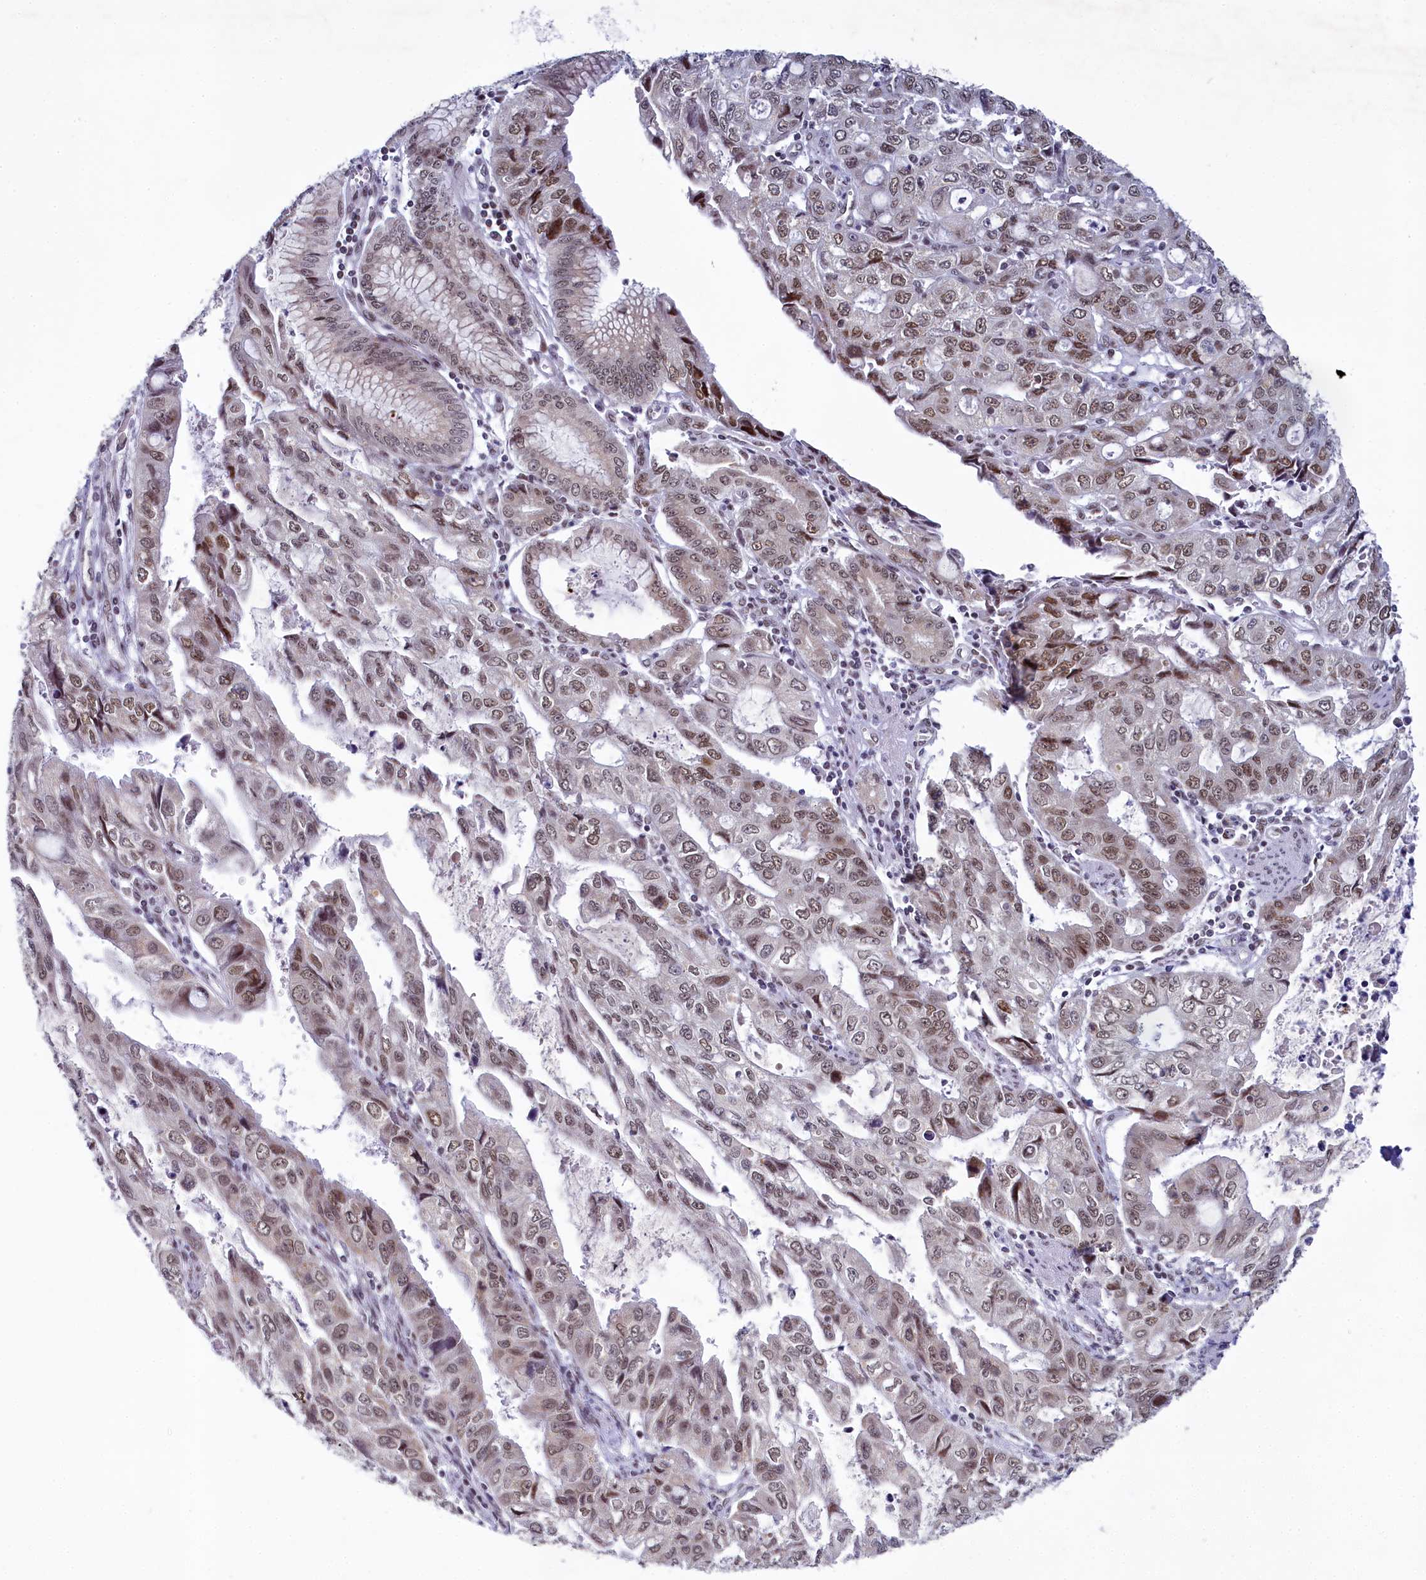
{"staining": {"intensity": "moderate", "quantity": "25%-75%", "location": "nuclear"}, "tissue": "stomach cancer", "cell_type": "Tumor cells", "image_type": "cancer", "snomed": [{"axis": "morphology", "description": "Adenocarcinoma, NOS"}, {"axis": "topography", "description": "Stomach, upper"}], "caption": "Immunohistochemistry micrograph of human stomach cancer (adenocarcinoma) stained for a protein (brown), which shows medium levels of moderate nuclear staining in approximately 25%-75% of tumor cells.", "gene": "PPHLN1", "patient": {"sex": "female", "age": 52}}